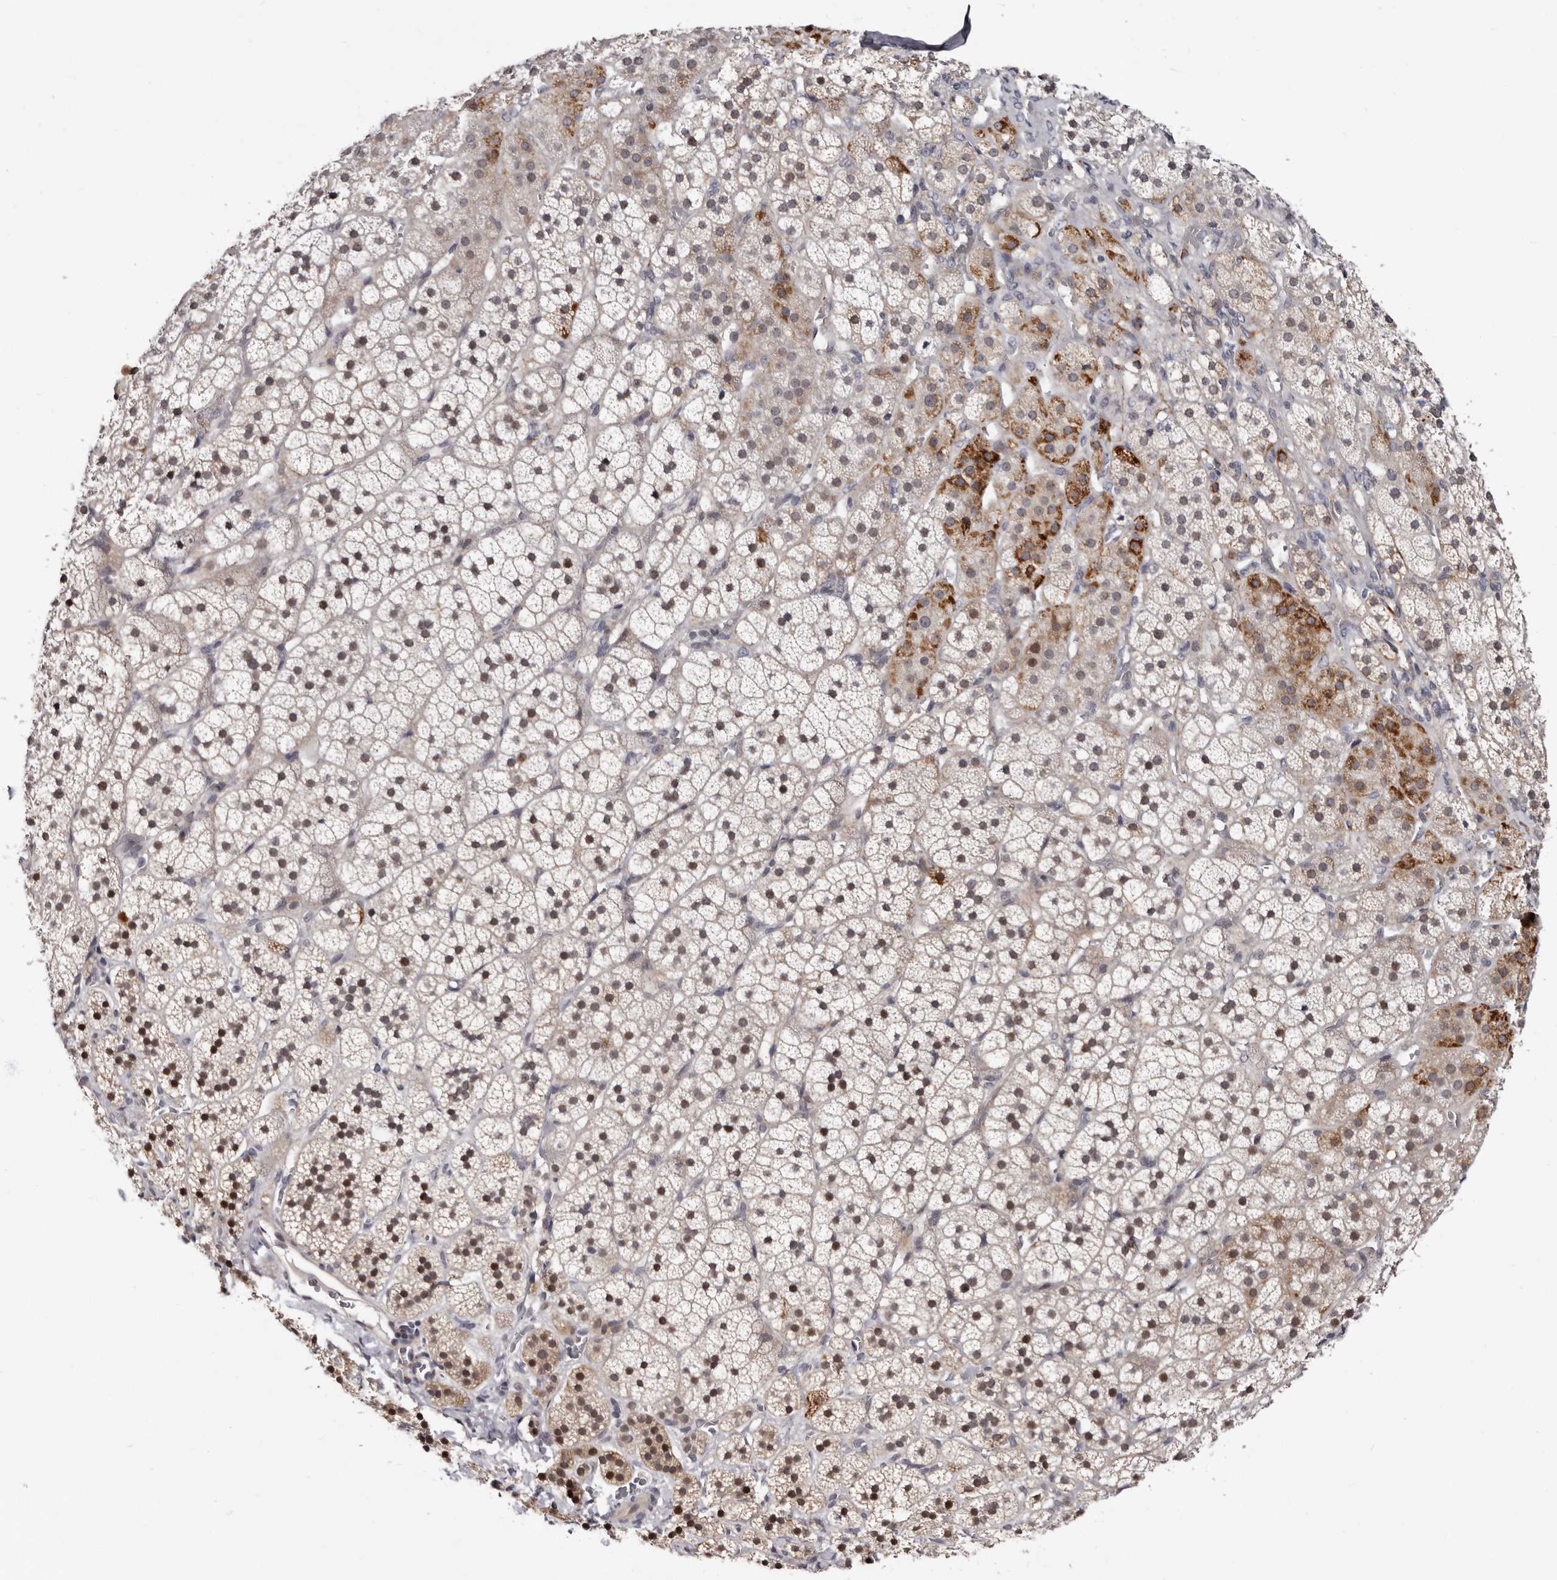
{"staining": {"intensity": "strong", "quantity": "25%-75%", "location": "cytoplasmic/membranous,nuclear"}, "tissue": "adrenal gland", "cell_type": "Glandular cells", "image_type": "normal", "snomed": [{"axis": "morphology", "description": "Normal tissue, NOS"}, {"axis": "topography", "description": "Adrenal gland"}], "caption": "This is a photomicrograph of immunohistochemistry (IHC) staining of normal adrenal gland, which shows strong expression in the cytoplasmic/membranous,nuclear of glandular cells.", "gene": "PHF20L1", "patient": {"sex": "female", "age": 44}}